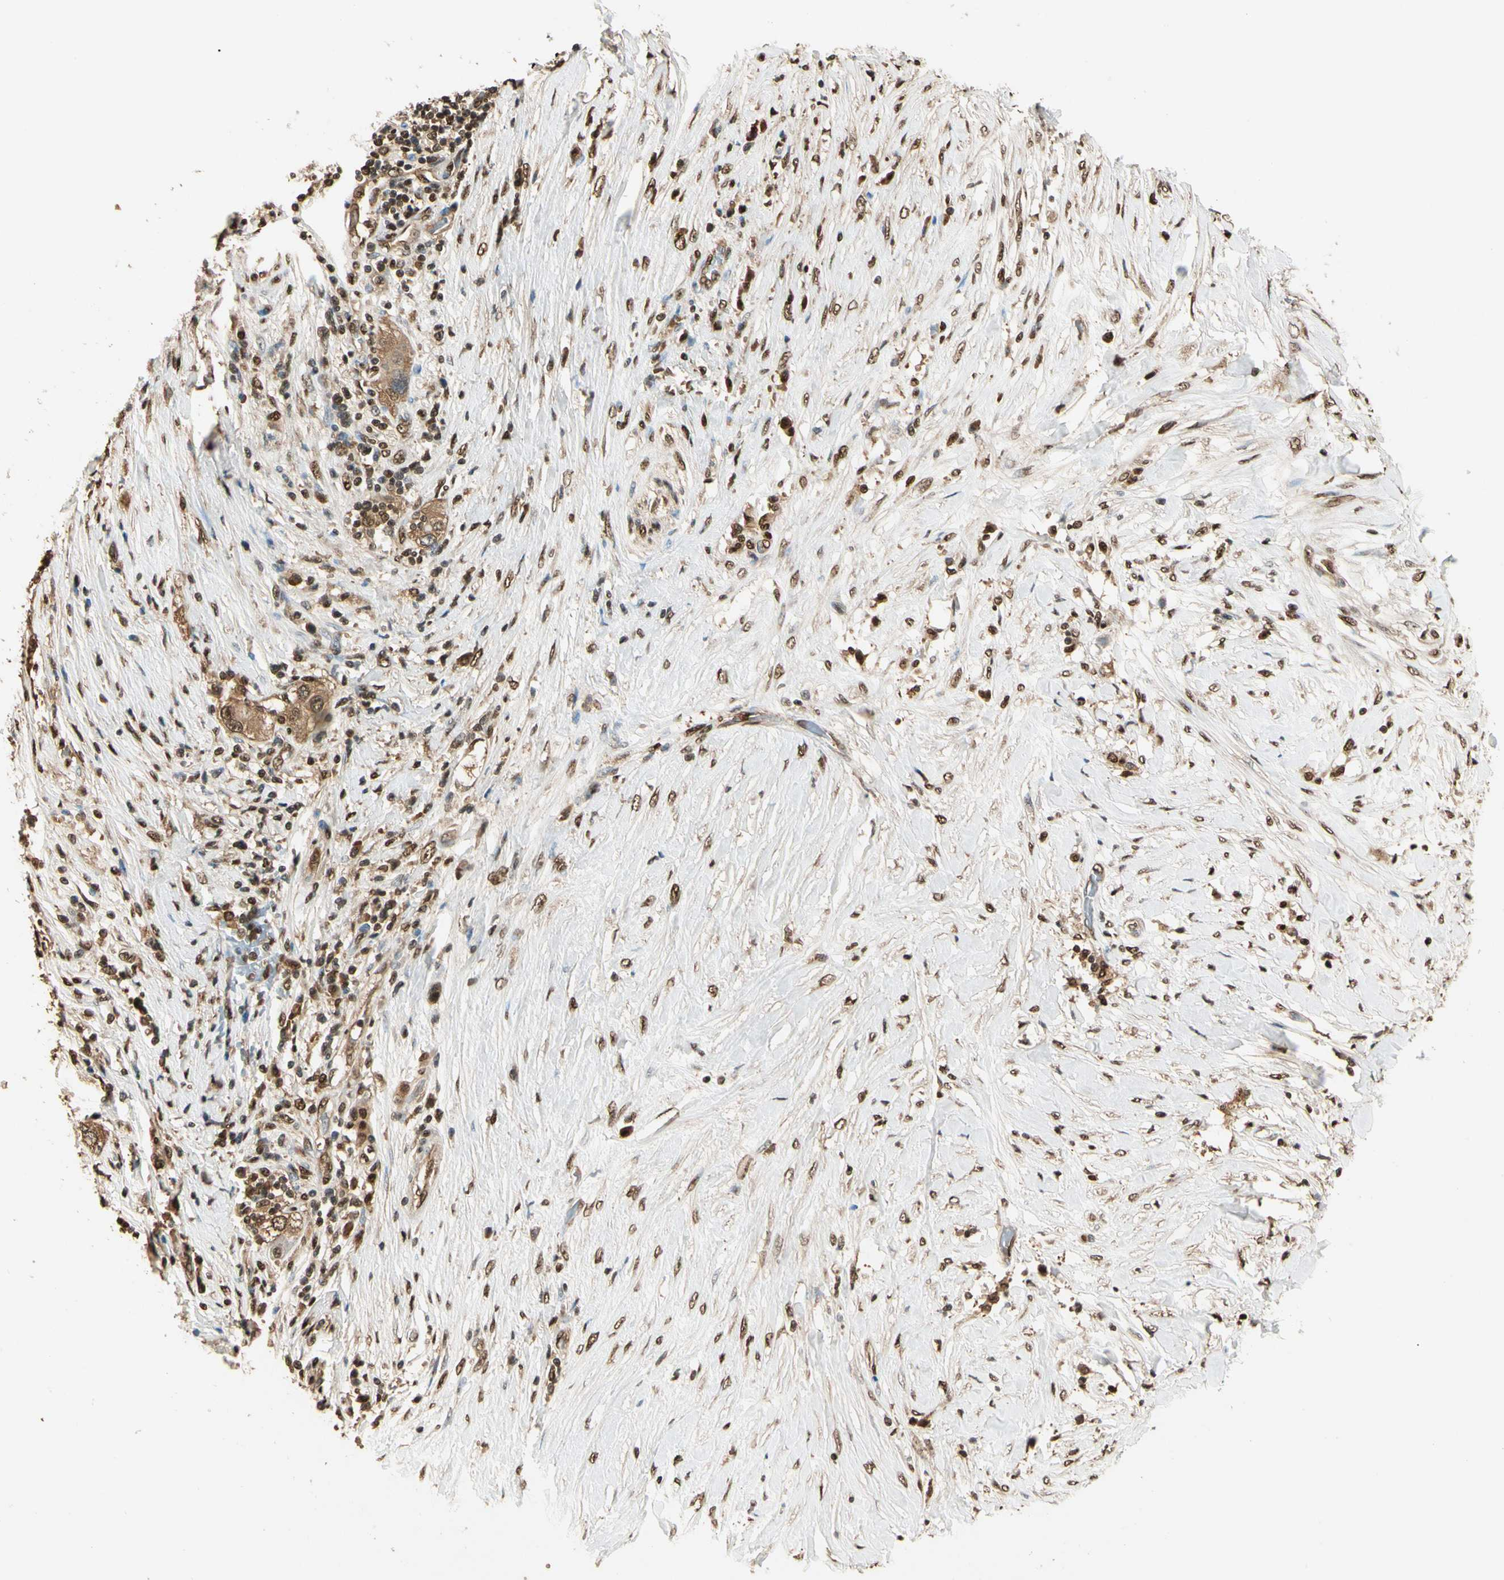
{"staining": {"intensity": "moderate", "quantity": ">75%", "location": "cytoplasmic/membranous,nuclear"}, "tissue": "pancreatic cancer", "cell_type": "Tumor cells", "image_type": "cancer", "snomed": [{"axis": "morphology", "description": "Adenocarcinoma, NOS"}, {"axis": "topography", "description": "Pancreas"}], "caption": "A histopathology image of human adenocarcinoma (pancreatic) stained for a protein shows moderate cytoplasmic/membranous and nuclear brown staining in tumor cells. Nuclei are stained in blue.", "gene": "PNCK", "patient": {"sex": "female", "age": 70}}